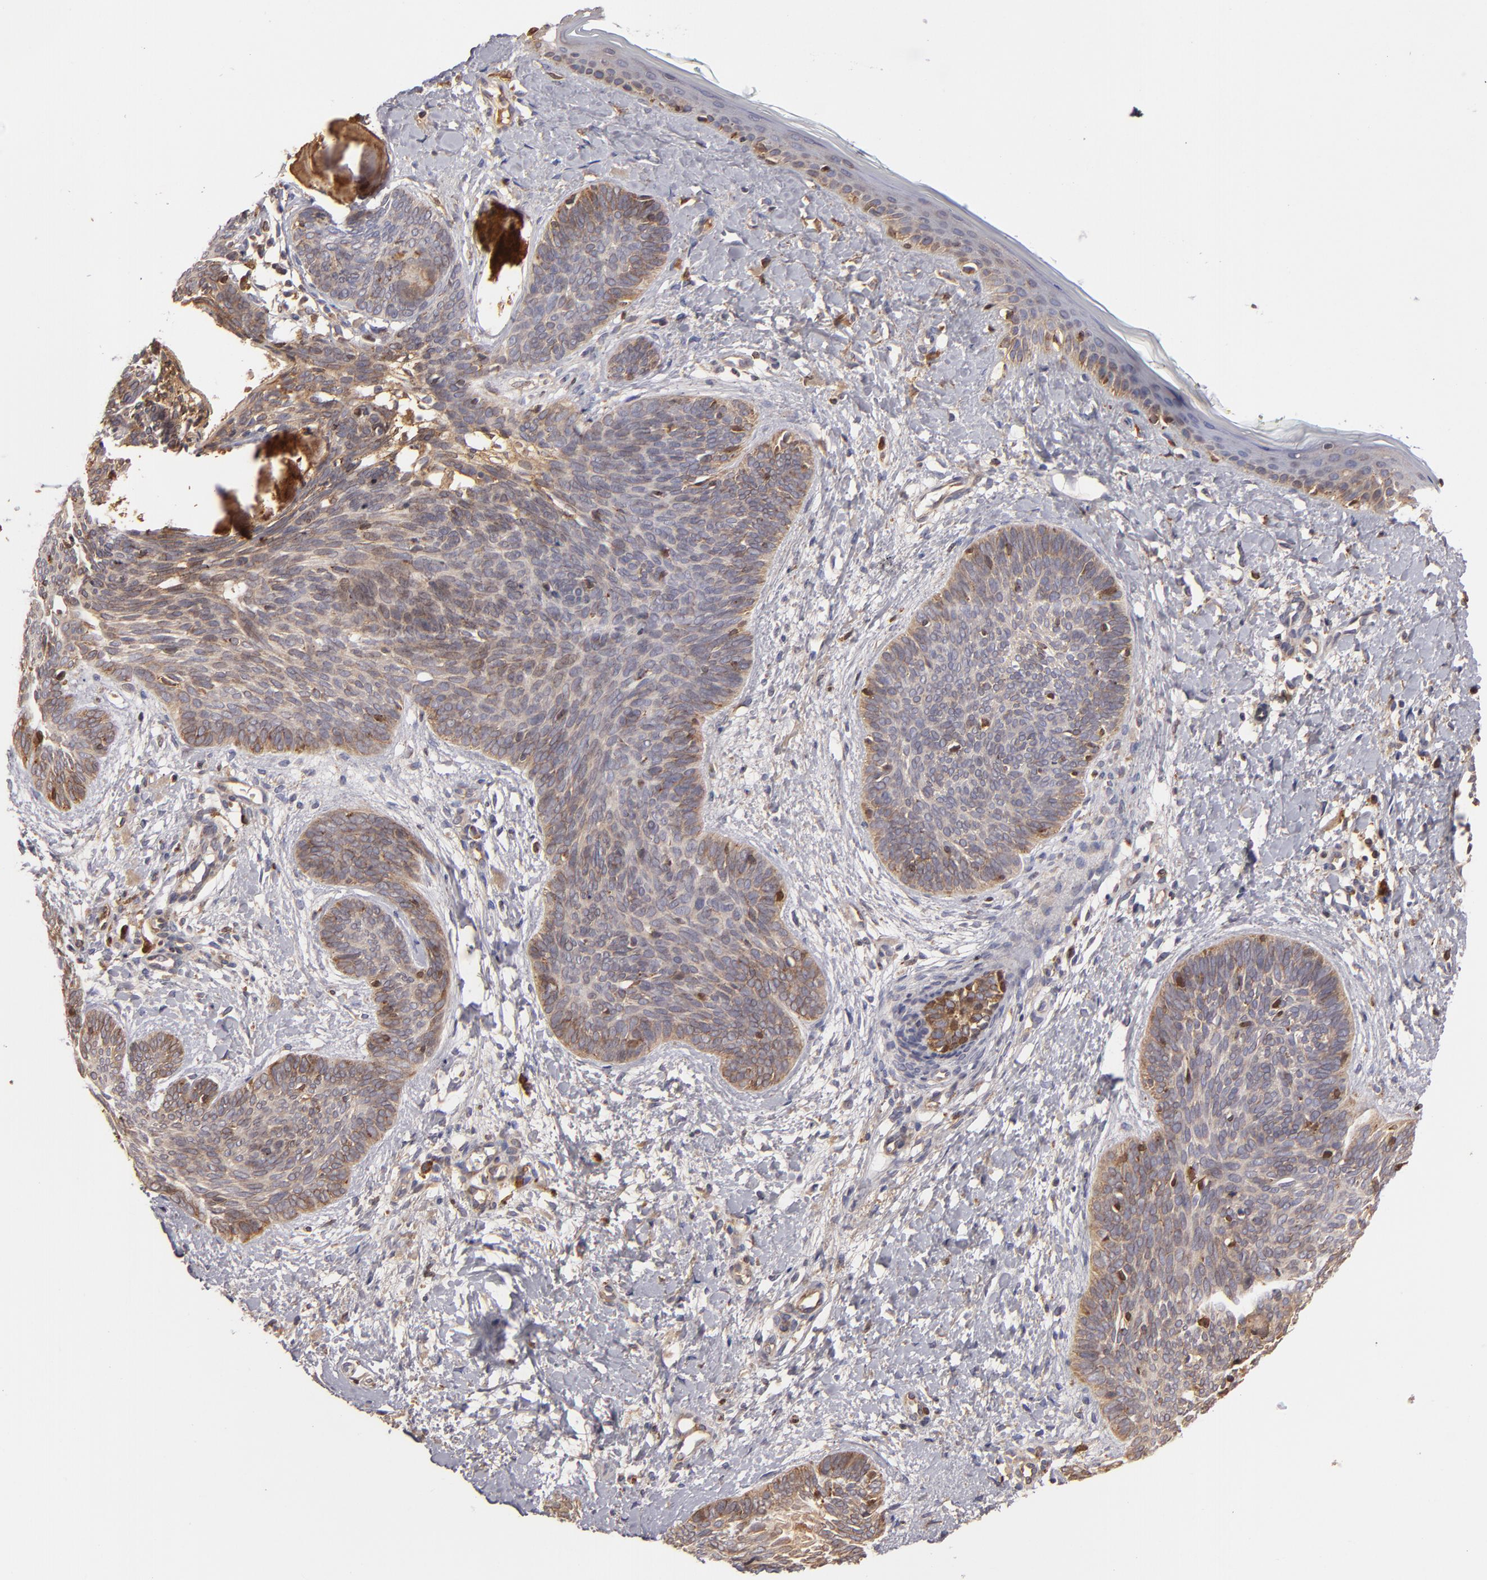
{"staining": {"intensity": "weak", "quantity": ">75%", "location": "cytoplasmic/membranous"}, "tissue": "skin cancer", "cell_type": "Tumor cells", "image_type": "cancer", "snomed": [{"axis": "morphology", "description": "Basal cell carcinoma"}, {"axis": "topography", "description": "Skin"}], "caption": "Skin cancer (basal cell carcinoma) stained for a protein shows weak cytoplasmic/membranous positivity in tumor cells.", "gene": "CFB", "patient": {"sex": "female", "age": 81}}